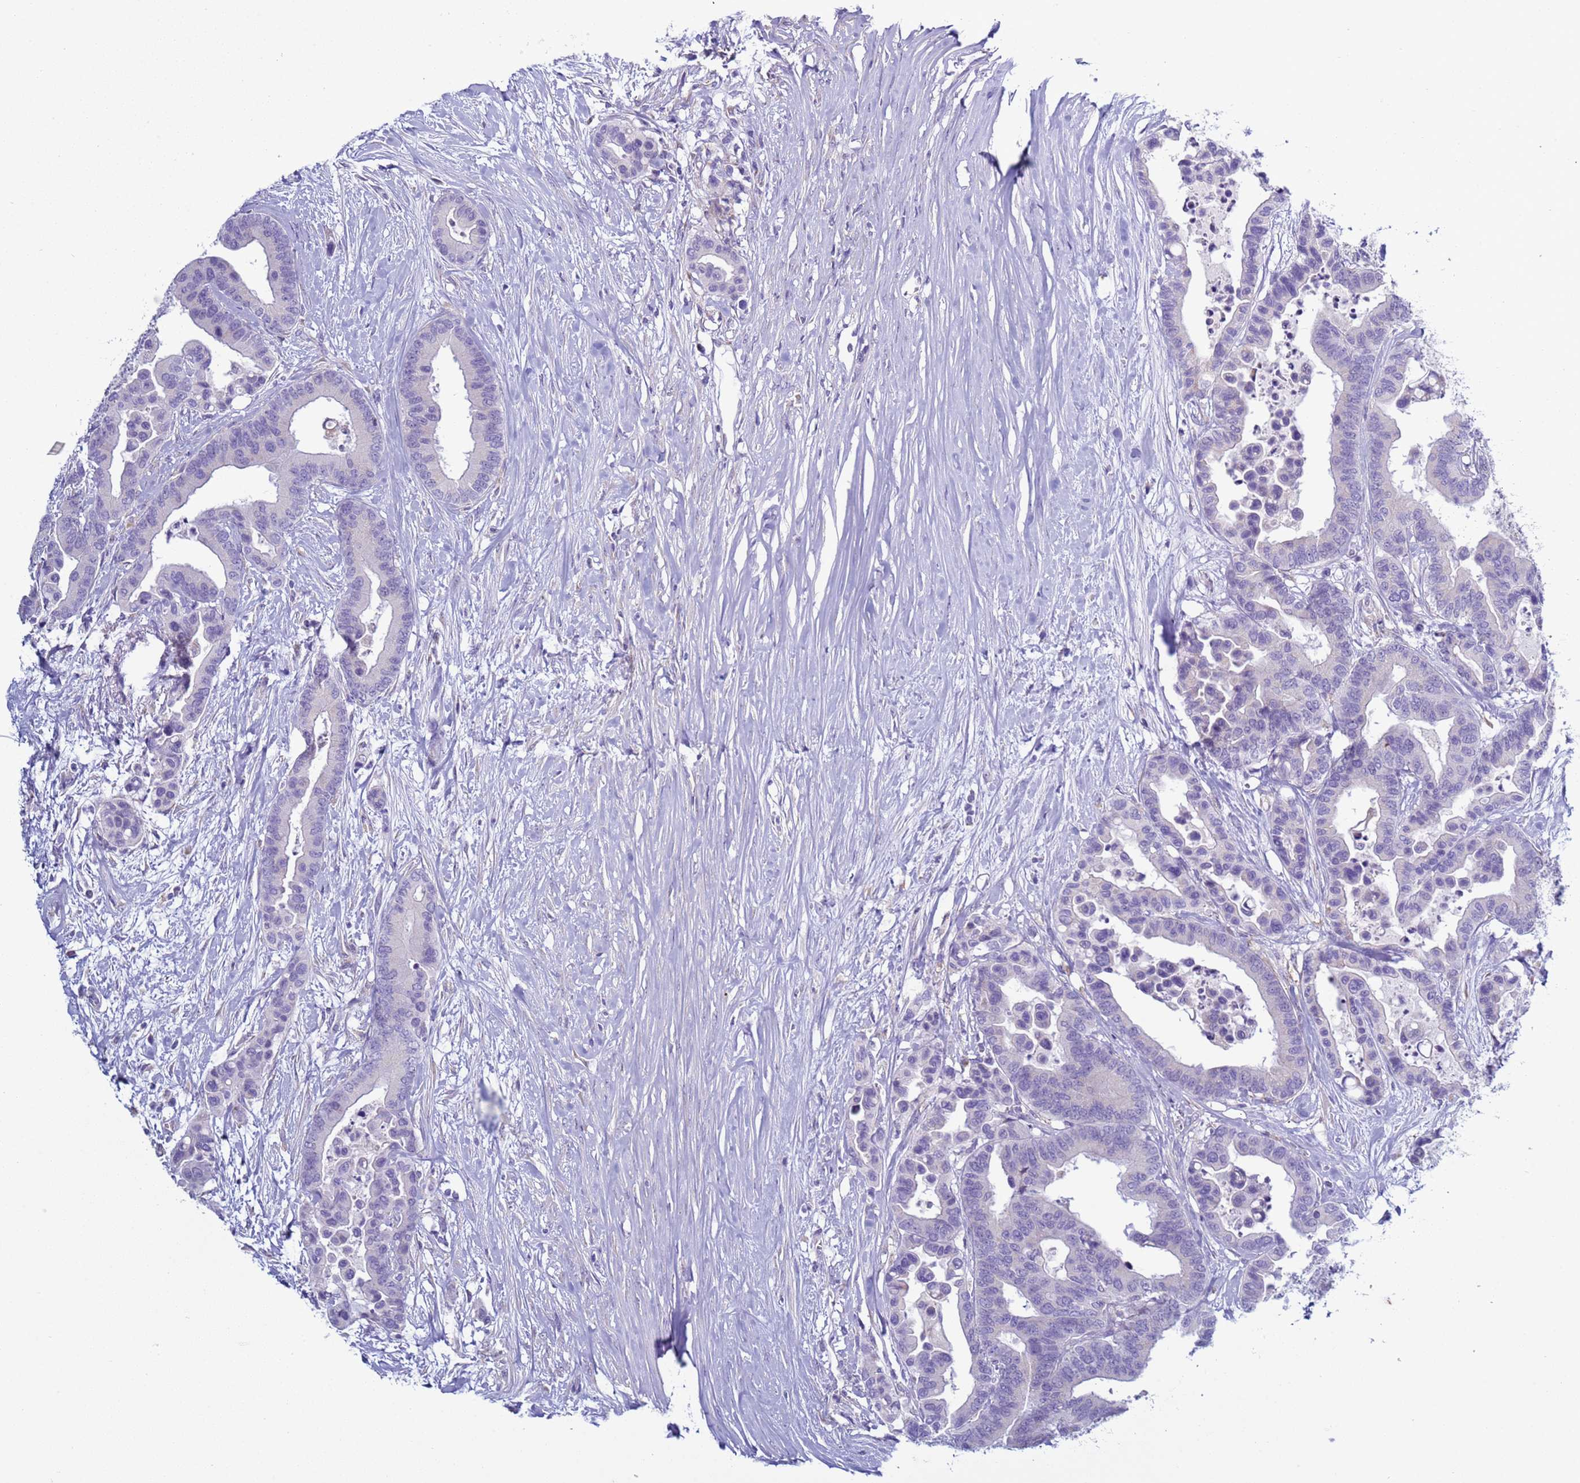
{"staining": {"intensity": "negative", "quantity": "none", "location": "none"}, "tissue": "colorectal cancer", "cell_type": "Tumor cells", "image_type": "cancer", "snomed": [{"axis": "morphology", "description": "Adenocarcinoma, NOS"}, {"axis": "topography", "description": "Colon"}], "caption": "Protein analysis of colorectal adenocarcinoma exhibits no significant positivity in tumor cells. (Brightfield microscopy of DAB (3,3'-diaminobenzidine) immunohistochemistry (IHC) at high magnification).", "gene": "ABHD17B", "patient": {"sex": "male", "age": 82}}